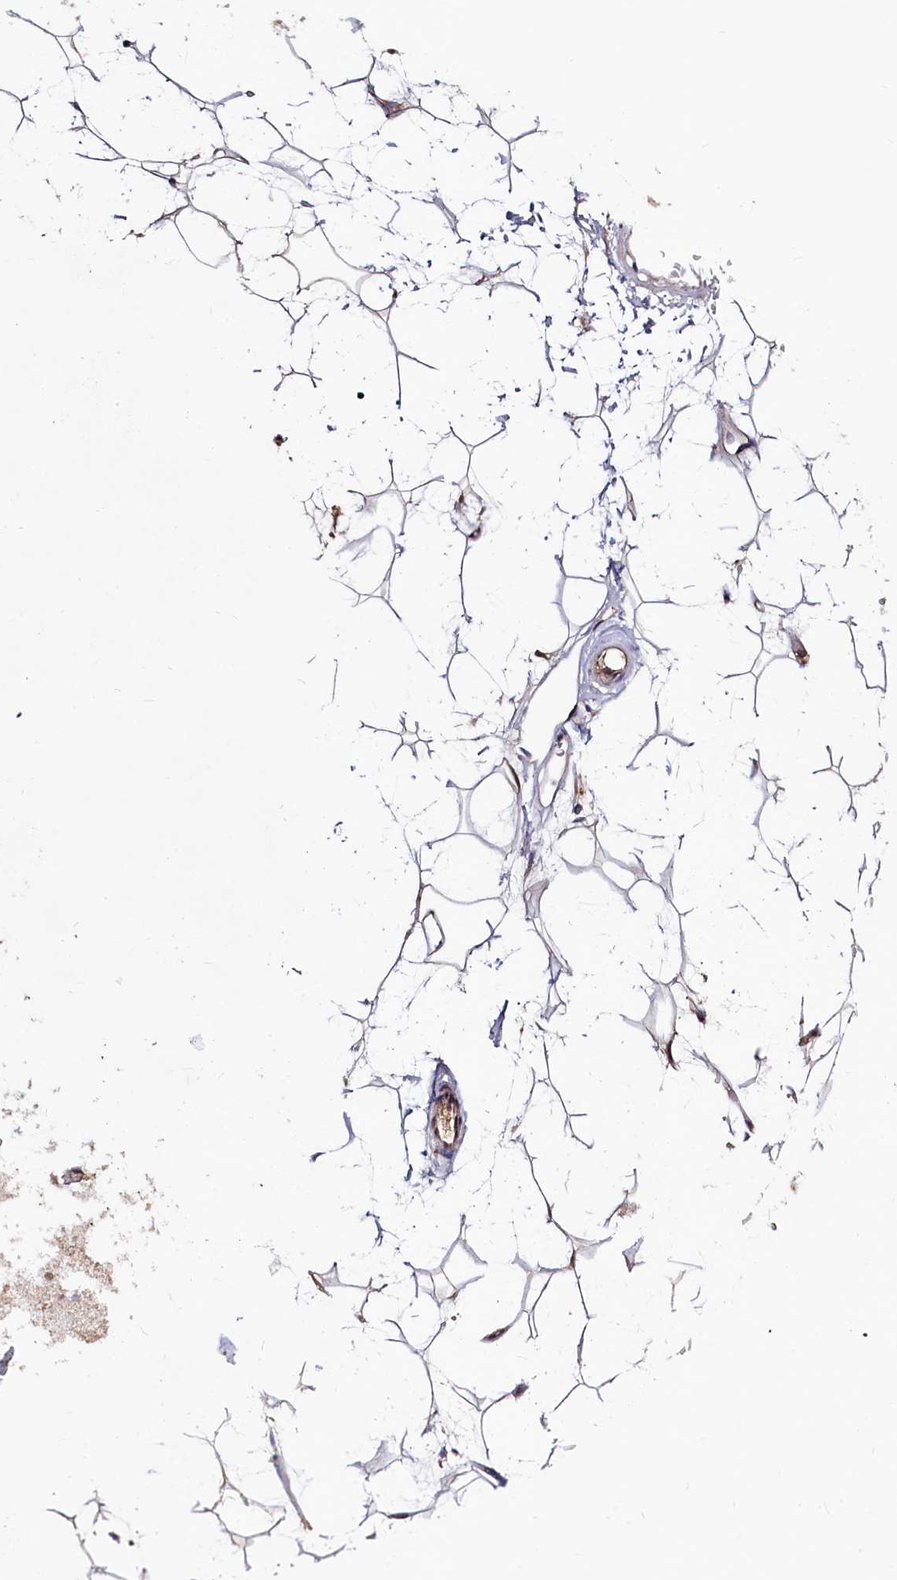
{"staining": {"intensity": "weak", "quantity": ">75%", "location": "cytoplasmic/membranous"}, "tissue": "adipose tissue", "cell_type": "Adipocytes", "image_type": "normal", "snomed": [{"axis": "morphology", "description": "Normal tissue, NOS"}, {"axis": "topography", "description": "Breast"}], "caption": "An immunohistochemistry photomicrograph of unremarkable tissue is shown. Protein staining in brown labels weak cytoplasmic/membranous positivity in adipose tissue within adipocytes.", "gene": "SEC24C", "patient": {"sex": "female", "age": 26}}